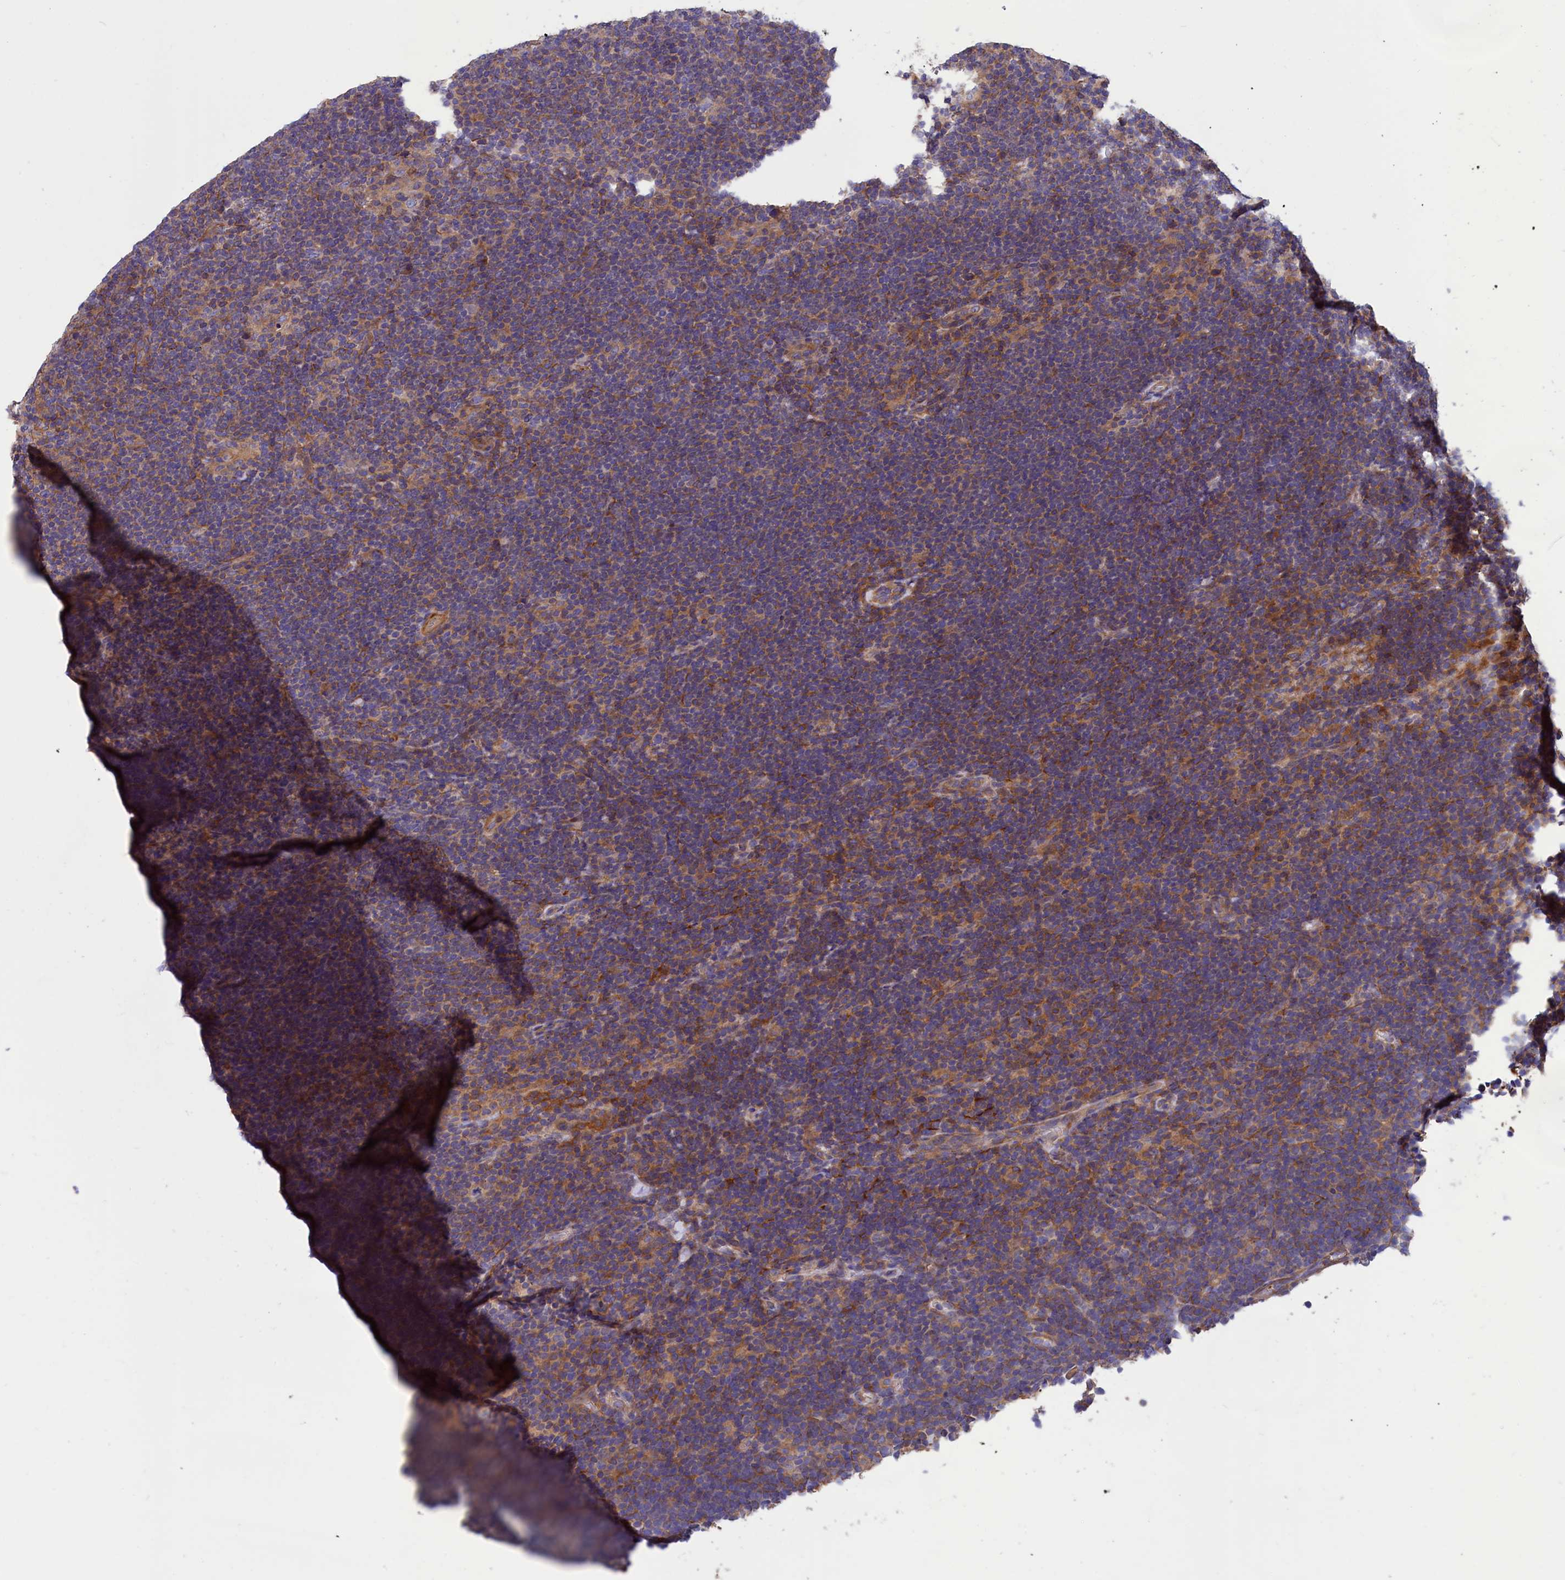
{"staining": {"intensity": "weak", "quantity": "25%-75%", "location": "cytoplasmic/membranous"}, "tissue": "lymphoma", "cell_type": "Tumor cells", "image_type": "cancer", "snomed": [{"axis": "morphology", "description": "Hodgkin's disease, NOS"}, {"axis": "topography", "description": "Lymph node"}], "caption": "Brown immunohistochemical staining in human Hodgkin's disease demonstrates weak cytoplasmic/membranous positivity in approximately 25%-75% of tumor cells. (DAB (3,3'-diaminobenzidine) = brown stain, brightfield microscopy at high magnification).", "gene": "AMDHD2", "patient": {"sex": "female", "age": 57}}